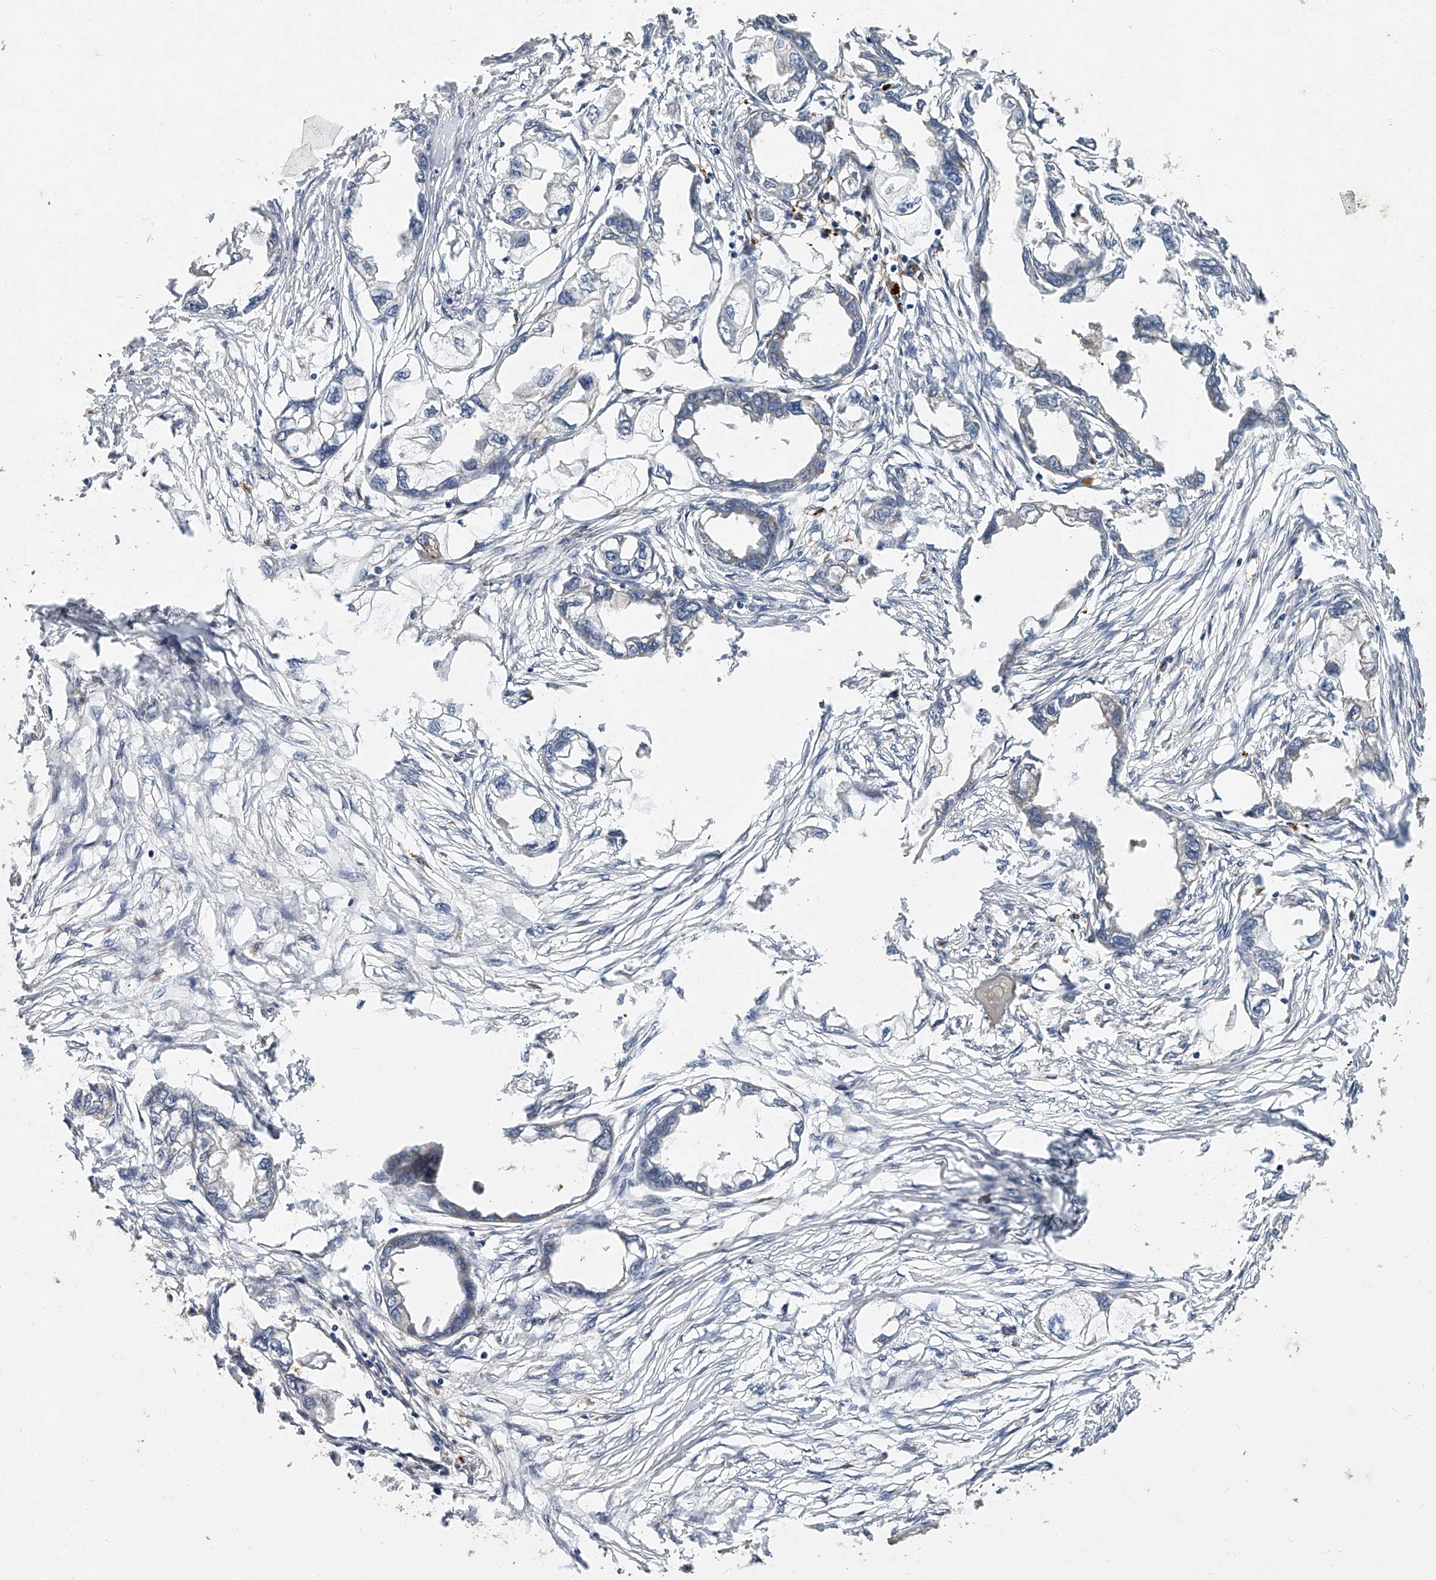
{"staining": {"intensity": "negative", "quantity": "none", "location": "none"}, "tissue": "endometrial cancer", "cell_type": "Tumor cells", "image_type": "cancer", "snomed": [{"axis": "morphology", "description": "Adenocarcinoma, NOS"}, {"axis": "morphology", "description": "Adenocarcinoma, metastatic, NOS"}, {"axis": "topography", "description": "Adipose tissue"}, {"axis": "topography", "description": "Endometrium"}], "caption": "Immunohistochemistry image of metastatic adenocarcinoma (endometrial) stained for a protein (brown), which displays no positivity in tumor cells.", "gene": "JAG2", "patient": {"sex": "female", "age": 67}}